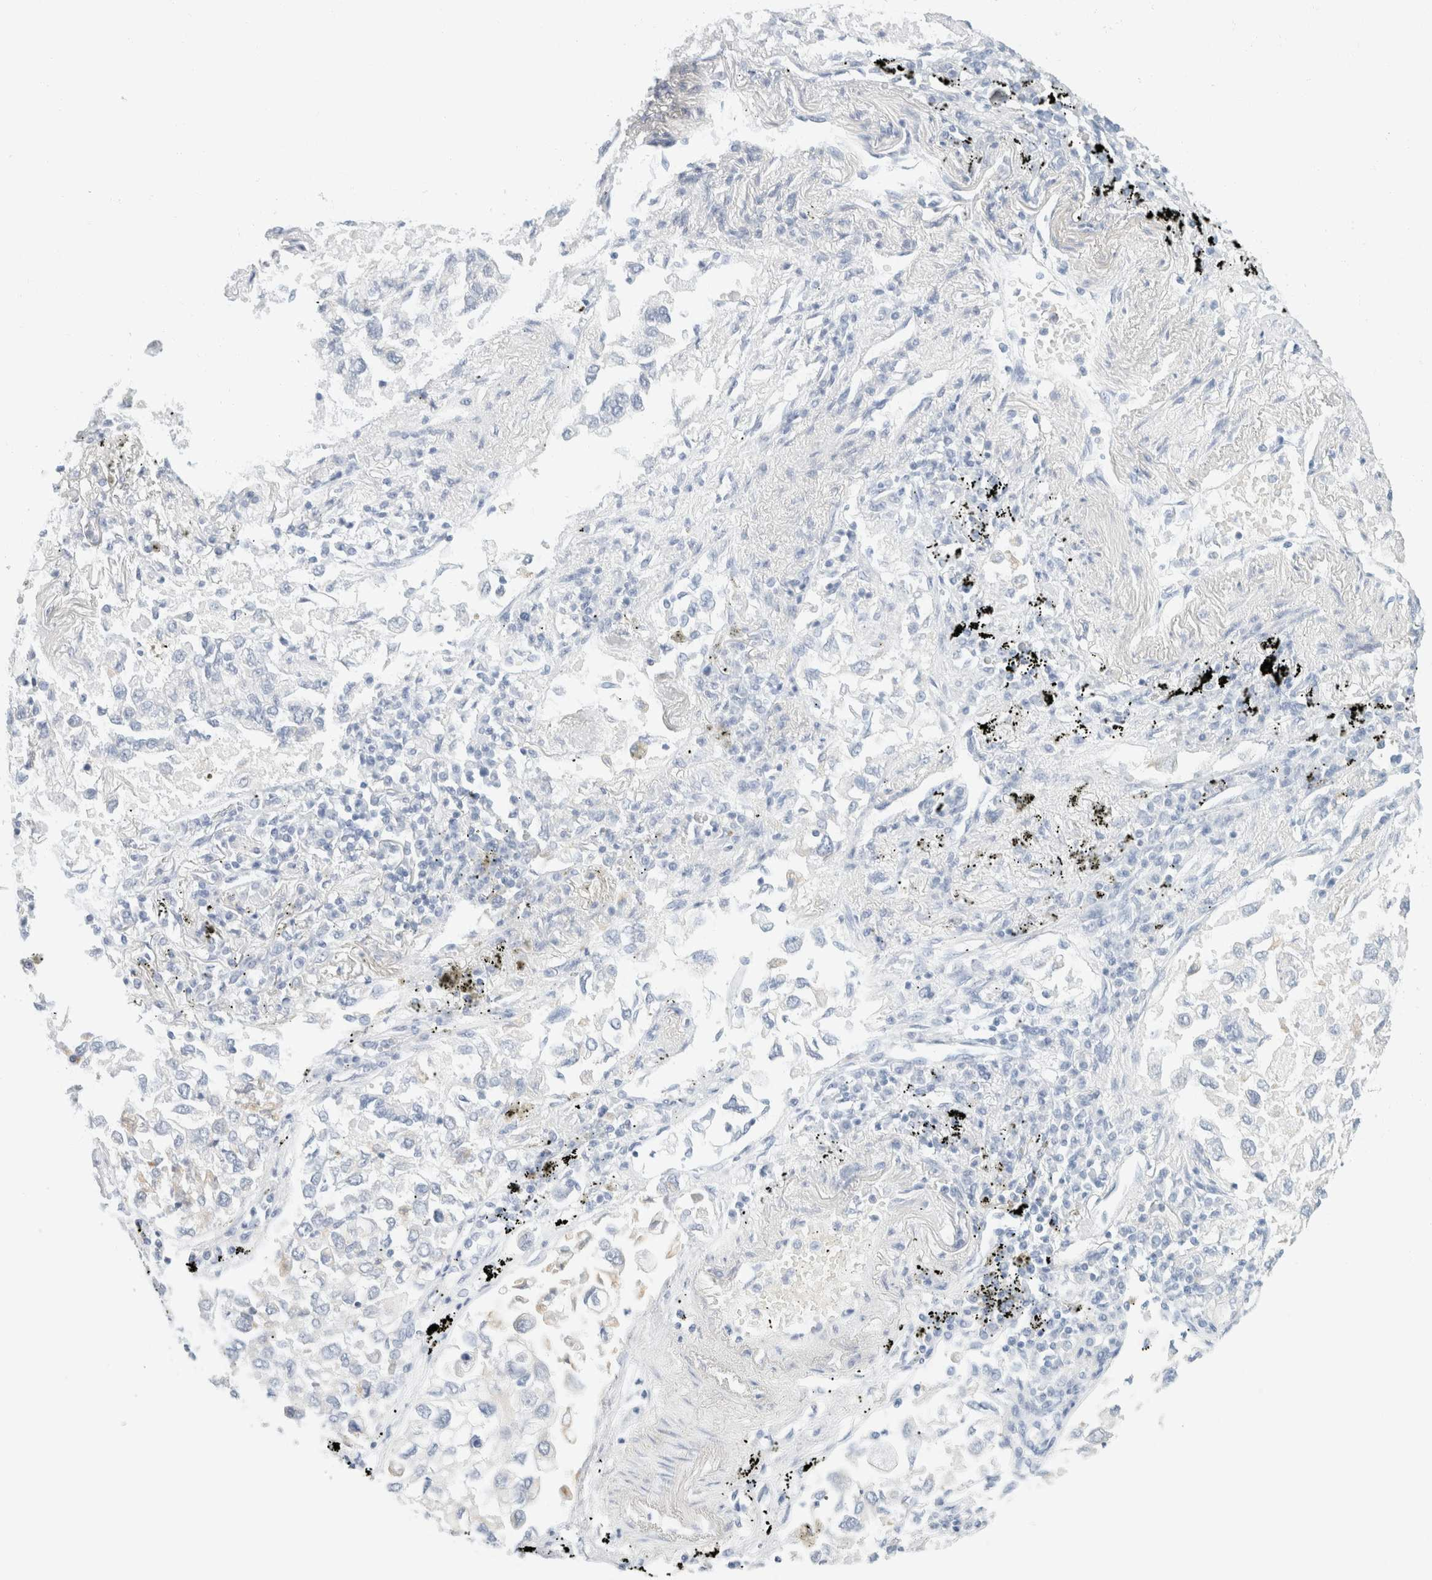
{"staining": {"intensity": "negative", "quantity": "none", "location": "none"}, "tissue": "lung cancer", "cell_type": "Tumor cells", "image_type": "cancer", "snomed": [{"axis": "morphology", "description": "Inflammation, NOS"}, {"axis": "morphology", "description": "Adenocarcinoma, NOS"}, {"axis": "topography", "description": "Lung"}], "caption": "The photomicrograph reveals no staining of tumor cells in lung cancer (adenocarcinoma). Brightfield microscopy of immunohistochemistry stained with DAB (3,3'-diaminobenzidine) (brown) and hematoxylin (blue), captured at high magnification.", "gene": "KRT20", "patient": {"sex": "male", "age": 63}}